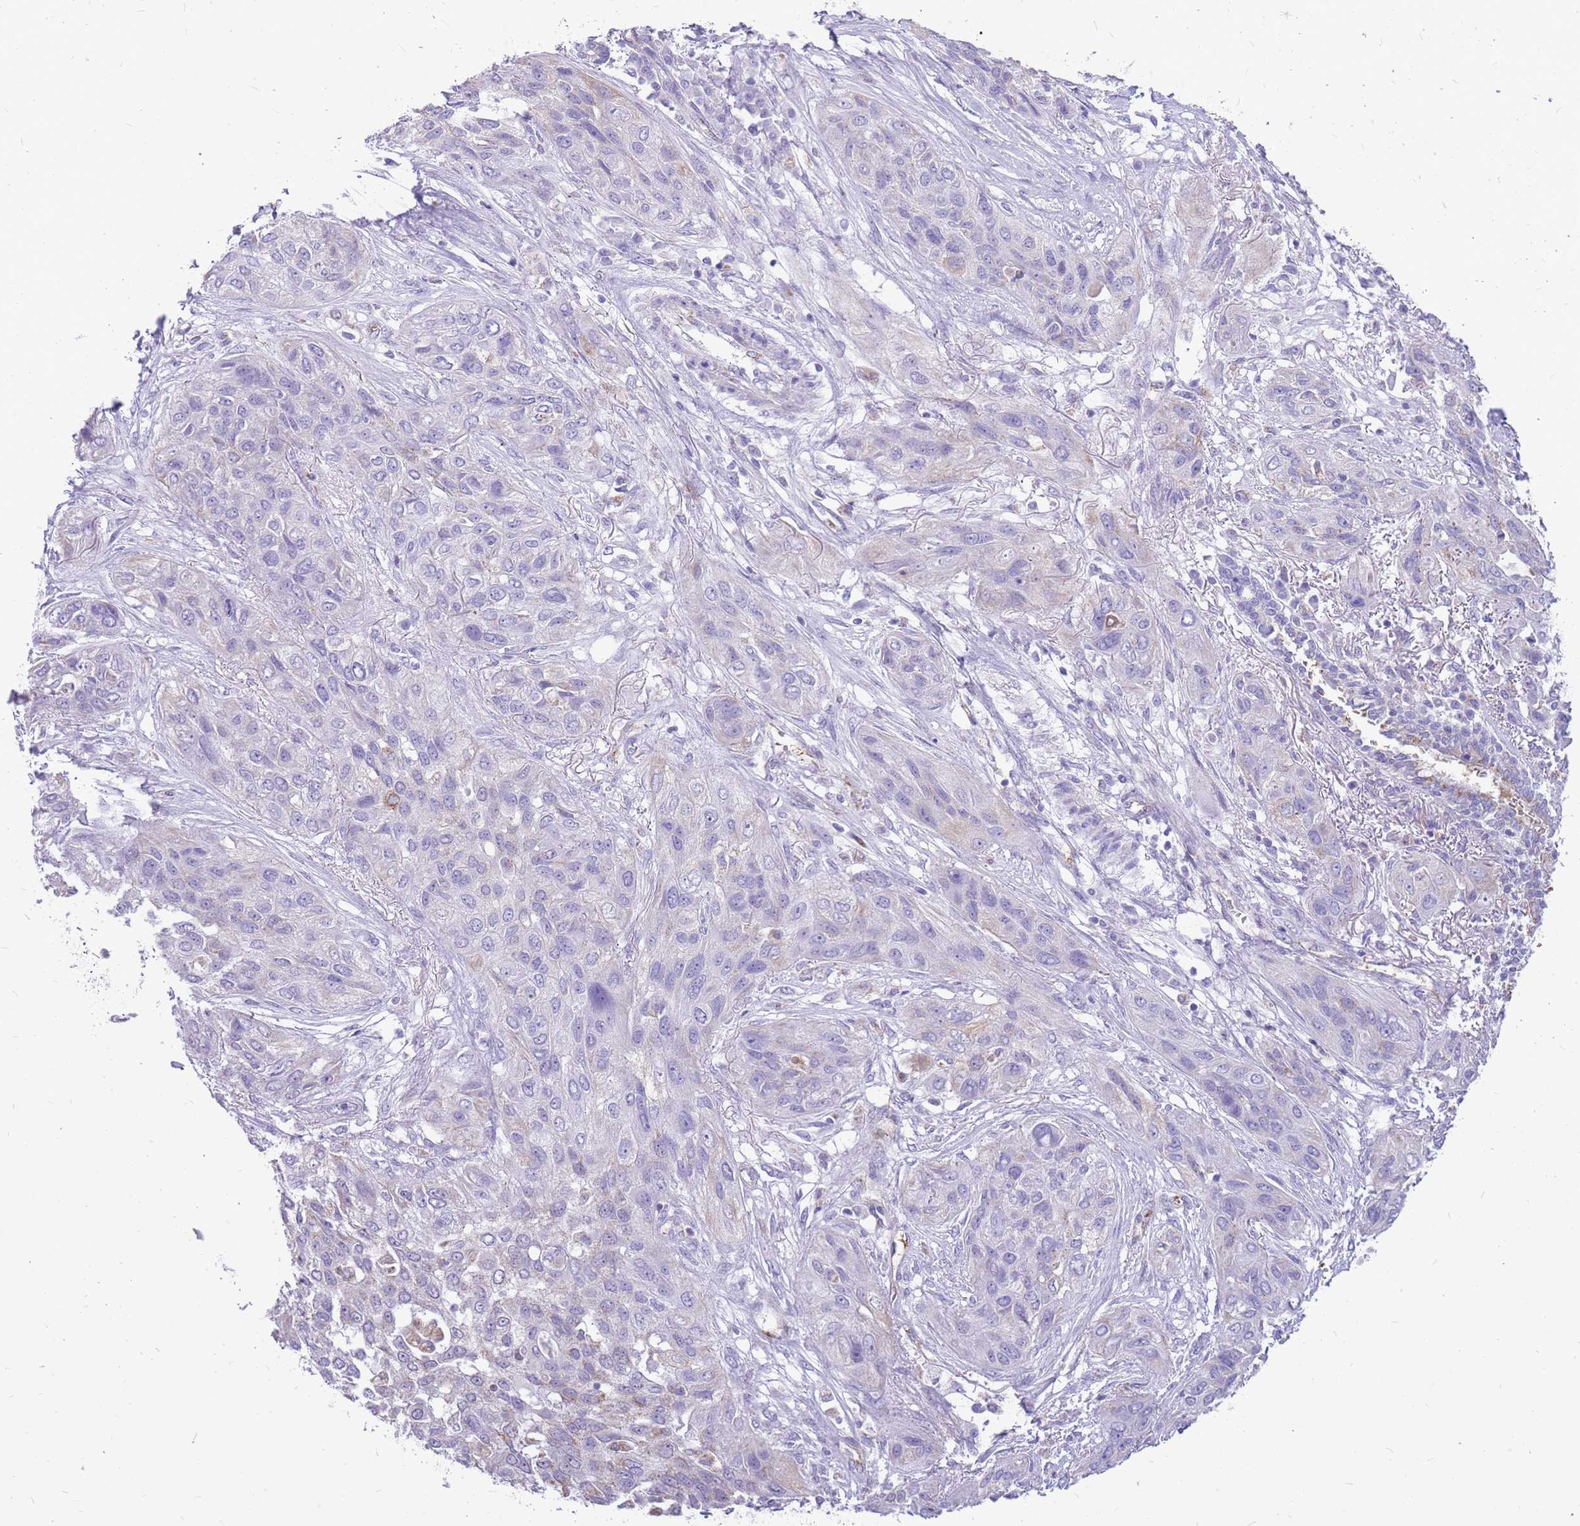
{"staining": {"intensity": "negative", "quantity": "none", "location": "none"}, "tissue": "lung cancer", "cell_type": "Tumor cells", "image_type": "cancer", "snomed": [{"axis": "morphology", "description": "Squamous cell carcinoma, NOS"}, {"axis": "topography", "description": "Lung"}], "caption": "The image demonstrates no staining of tumor cells in lung squamous cell carcinoma.", "gene": "PCNX1", "patient": {"sex": "female", "age": 70}}